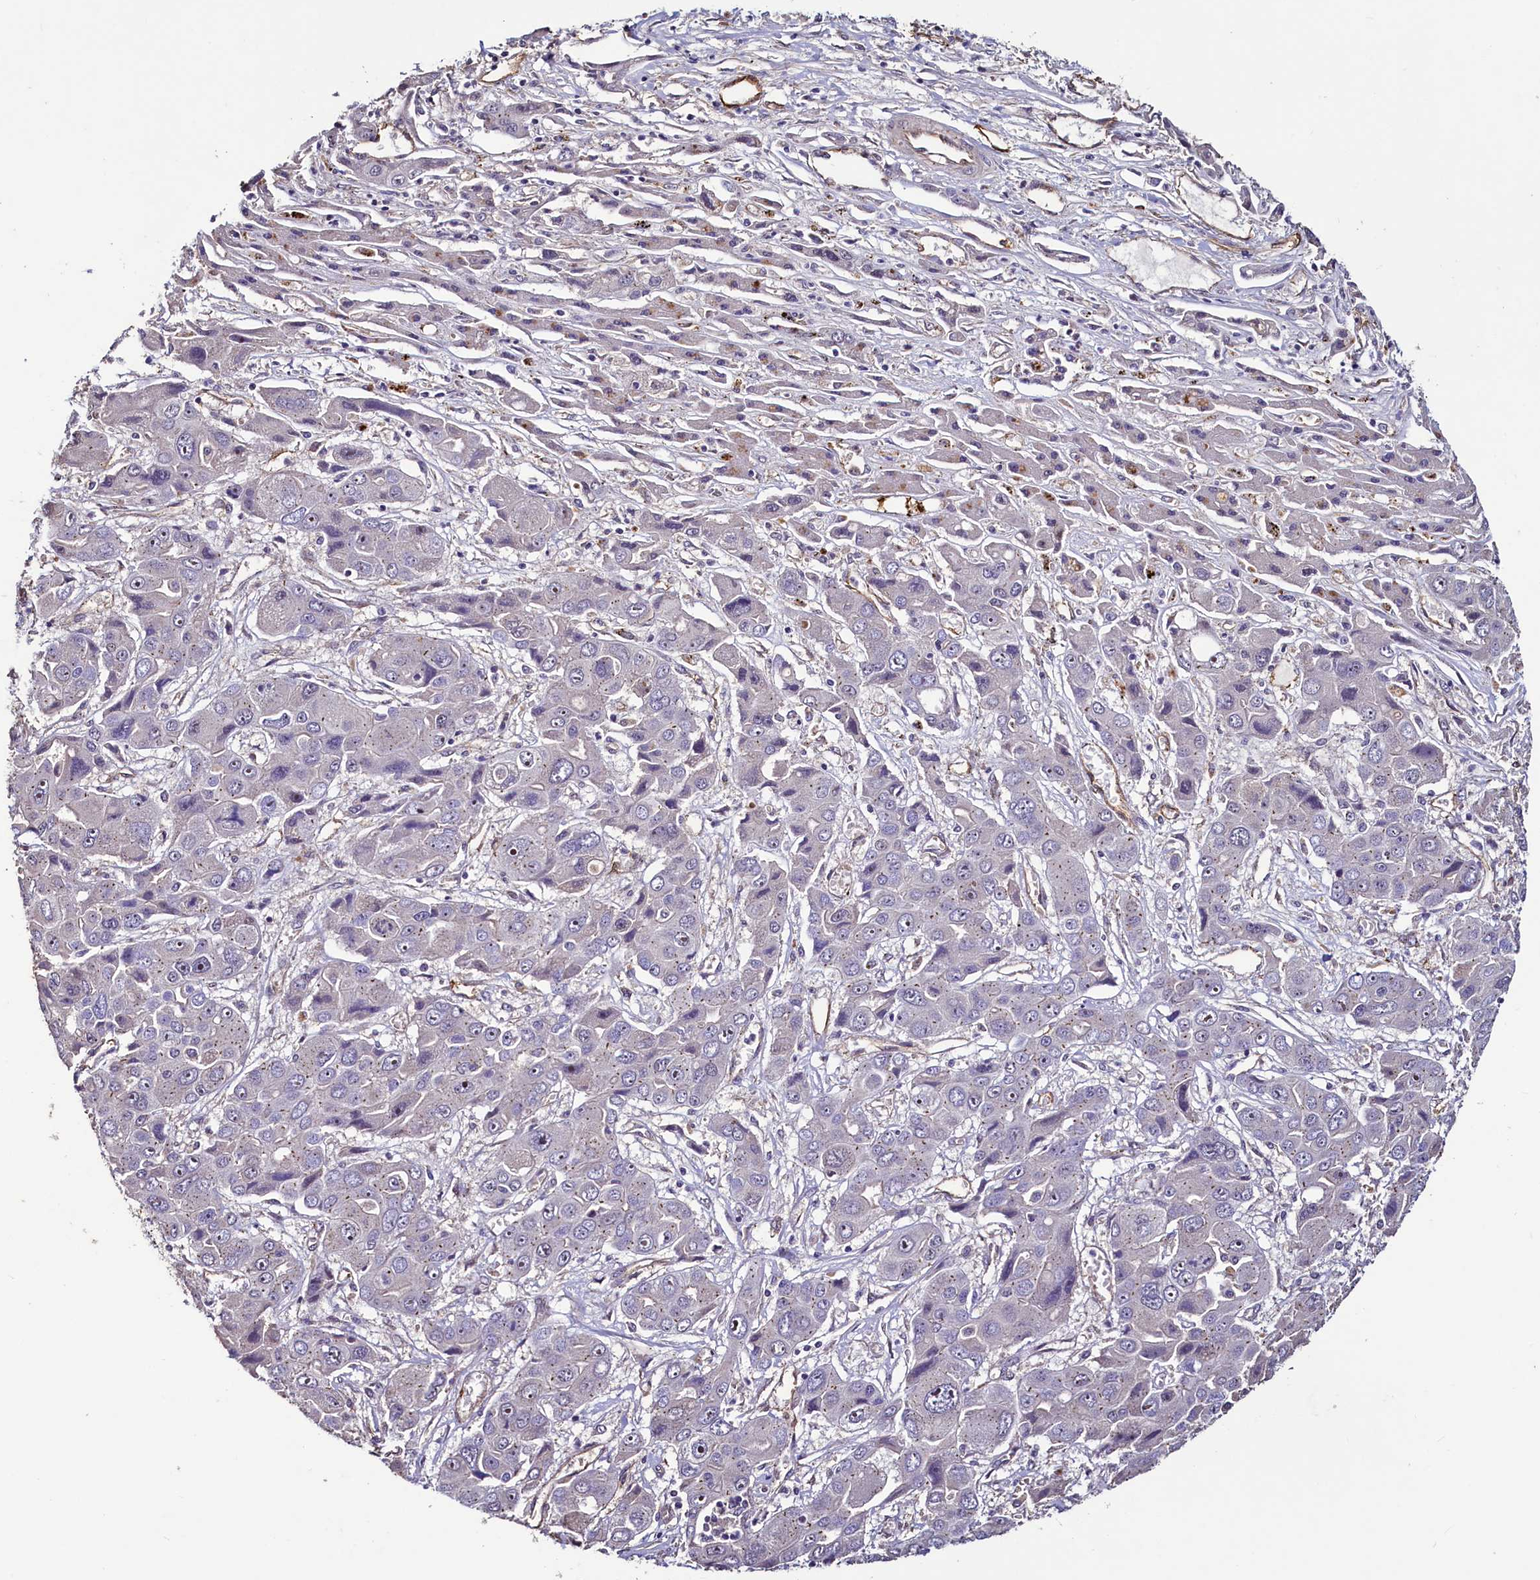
{"staining": {"intensity": "negative", "quantity": "none", "location": "none"}, "tissue": "liver cancer", "cell_type": "Tumor cells", "image_type": "cancer", "snomed": [{"axis": "morphology", "description": "Cholangiocarcinoma"}, {"axis": "topography", "description": "Liver"}], "caption": "DAB (3,3'-diaminobenzidine) immunohistochemical staining of liver cancer reveals no significant staining in tumor cells.", "gene": "PALM", "patient": {"sex": "male", "age": 67}}